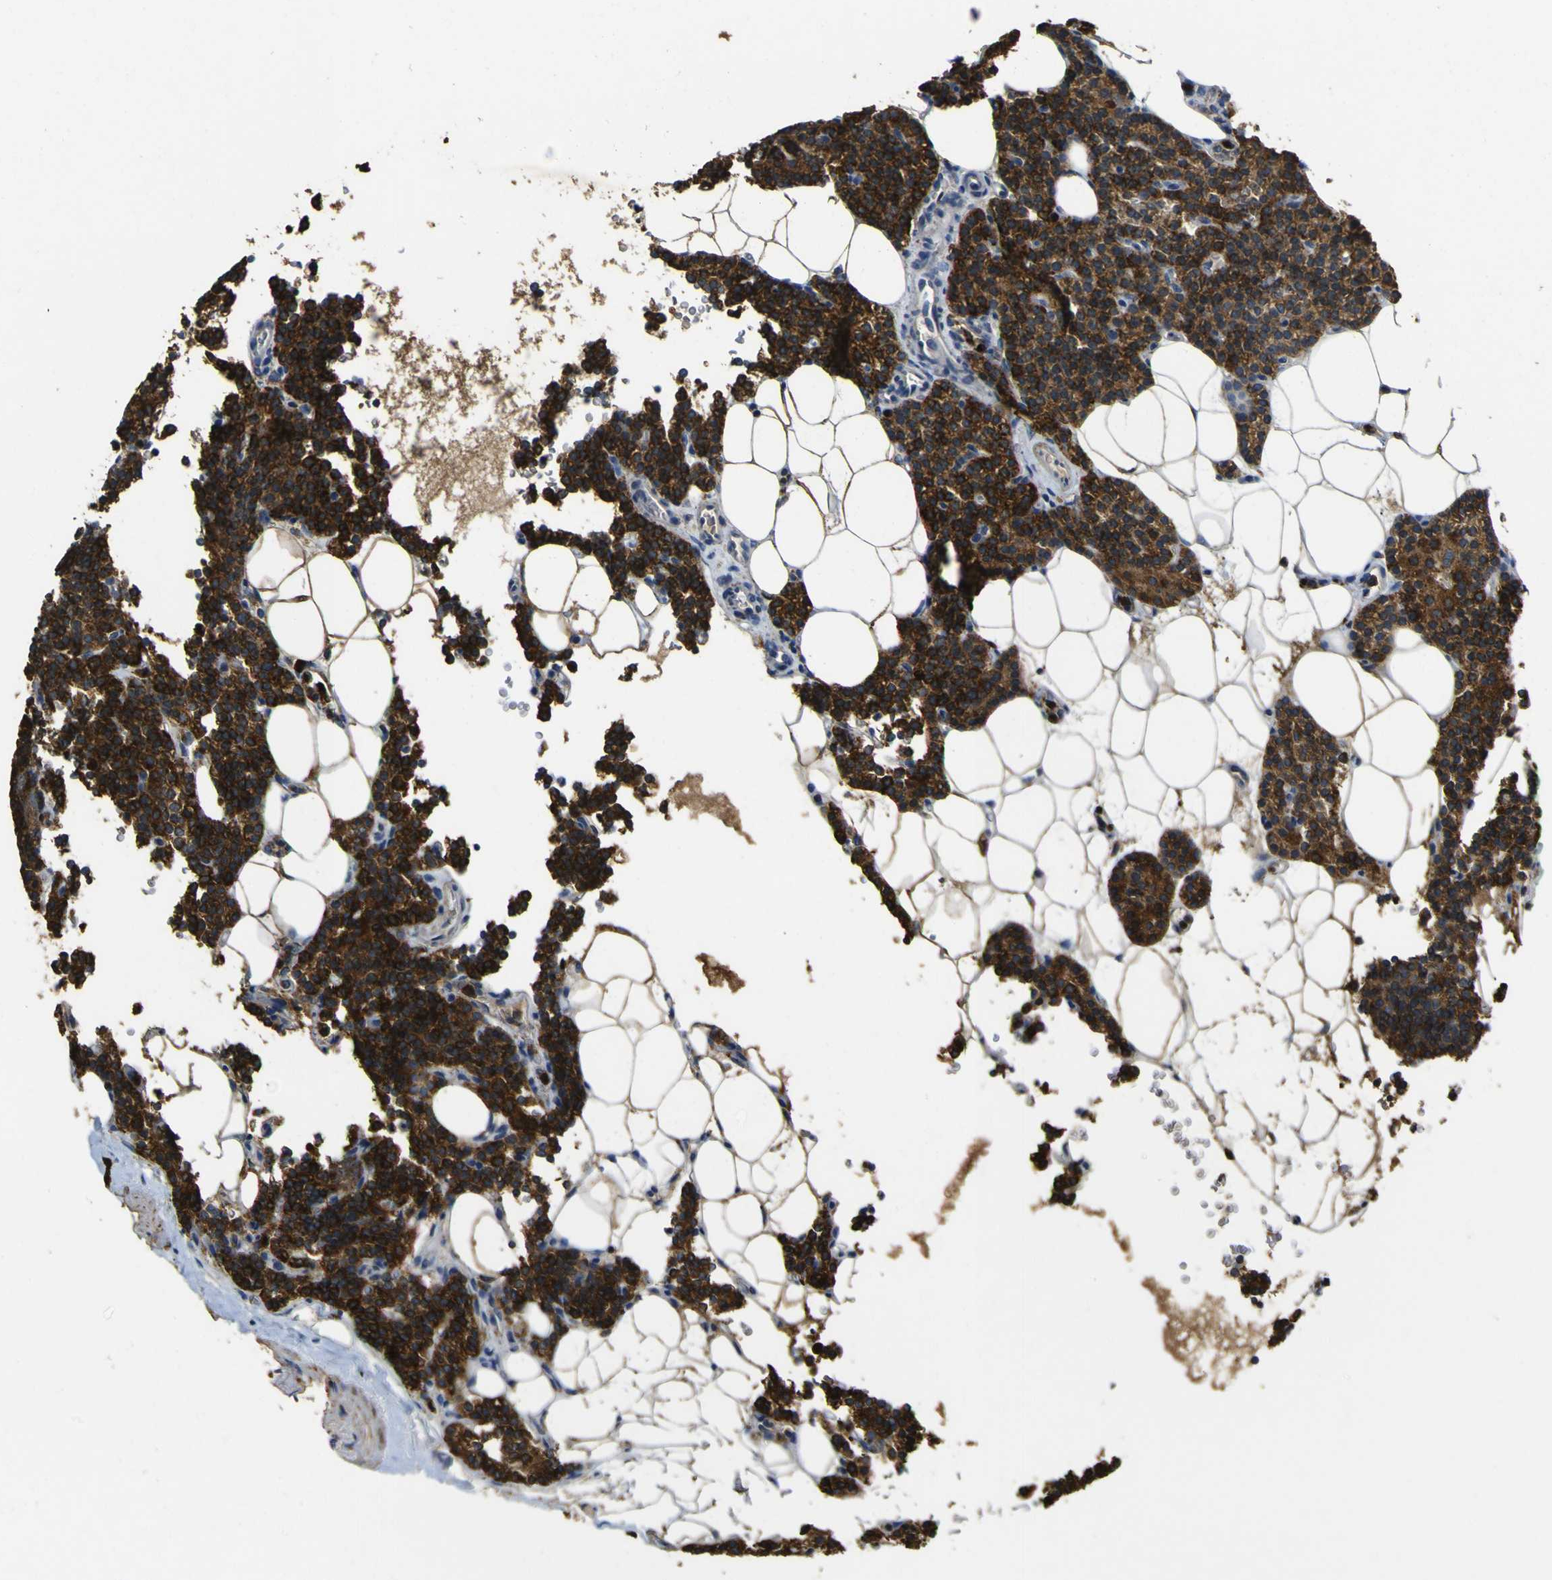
{"staining": {"intensity": "strong", "quantity": ">75%", "location": "cytoplasmic/membranous"}, "tissue": "parathyroid gland", "cell_type": "Glandular cells", "image_type": "normal", "snomed": [{"axis": "morphology", "description": "Normal tissue, NOS"}, {"axis": "morphology", "description": "Adenoma, NOS"}, {"axis": "topography", "description": "Parathyroid gland"}], "caption": "IHC of normal parathyroid gland displays high levels of strong cytoplasmic/membranous positivity in about >75% of glandular cells.", "gene": "ACSL3", "patient": {"sex": "female", "age": 51}}